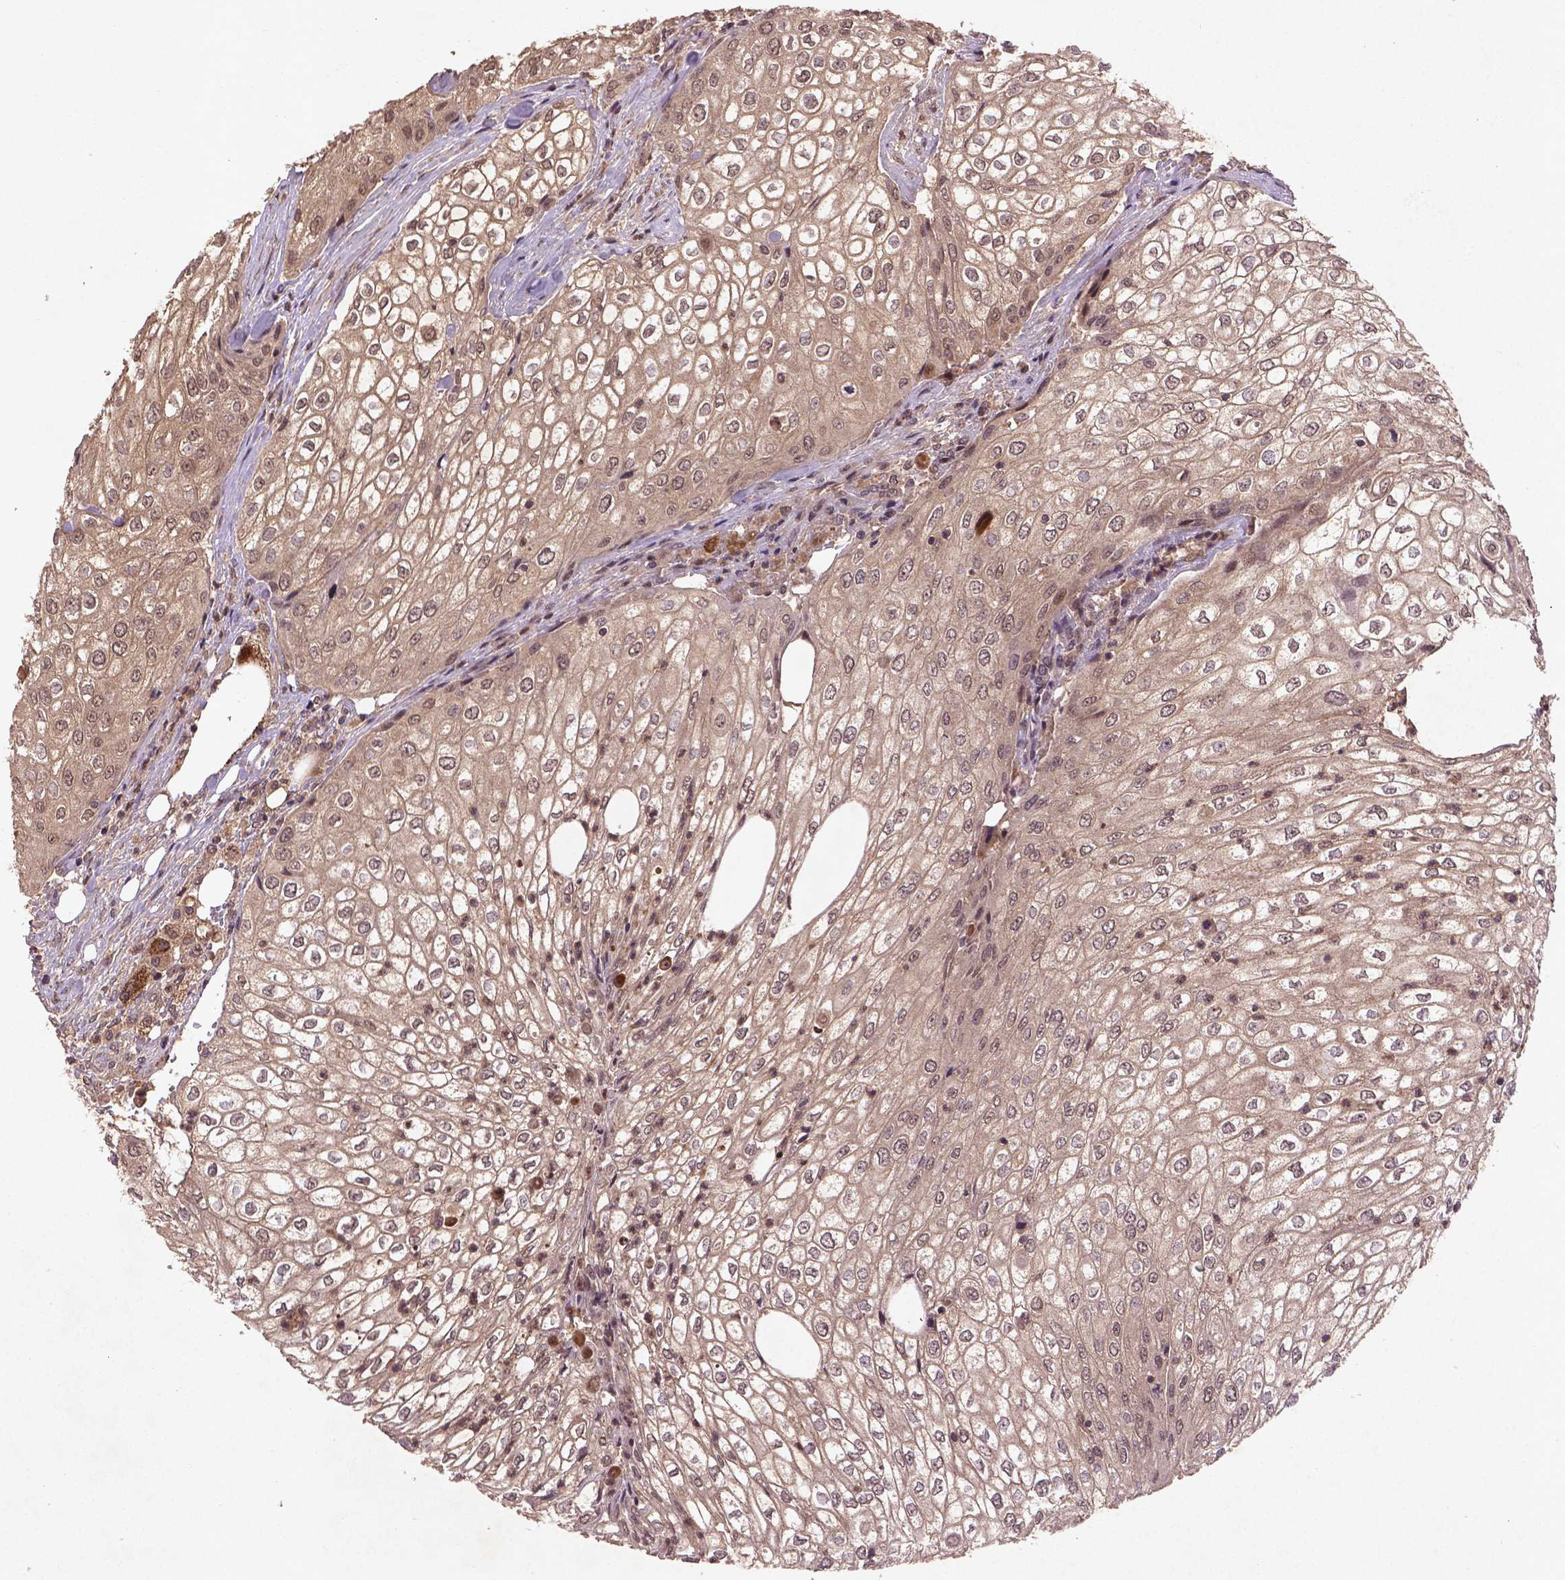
{"staining": {"intensity": "weak", "quantity": ">75%", "location": "cytoplasmic/membranous,nuclear"}, "tissue": "urothelial cancer", "cell_type": "Tumor cells", "image_type": "cancer", "snomed": [{"axis": "morphology", "description": "Urothelial carcinoma, High grade"}, {"axis": "topography", "description": "Urinary bladder"}], "caption": "This histopathology image exhibits immunohistochemistry (IHC) staining of urothelial cancer, with low weak cytoplasmic/membranous and nuclear positivity in approximately >75% of tumor cells.", "gene": "NIPAL2", "patient": {"sex": "male", "age": 62}}